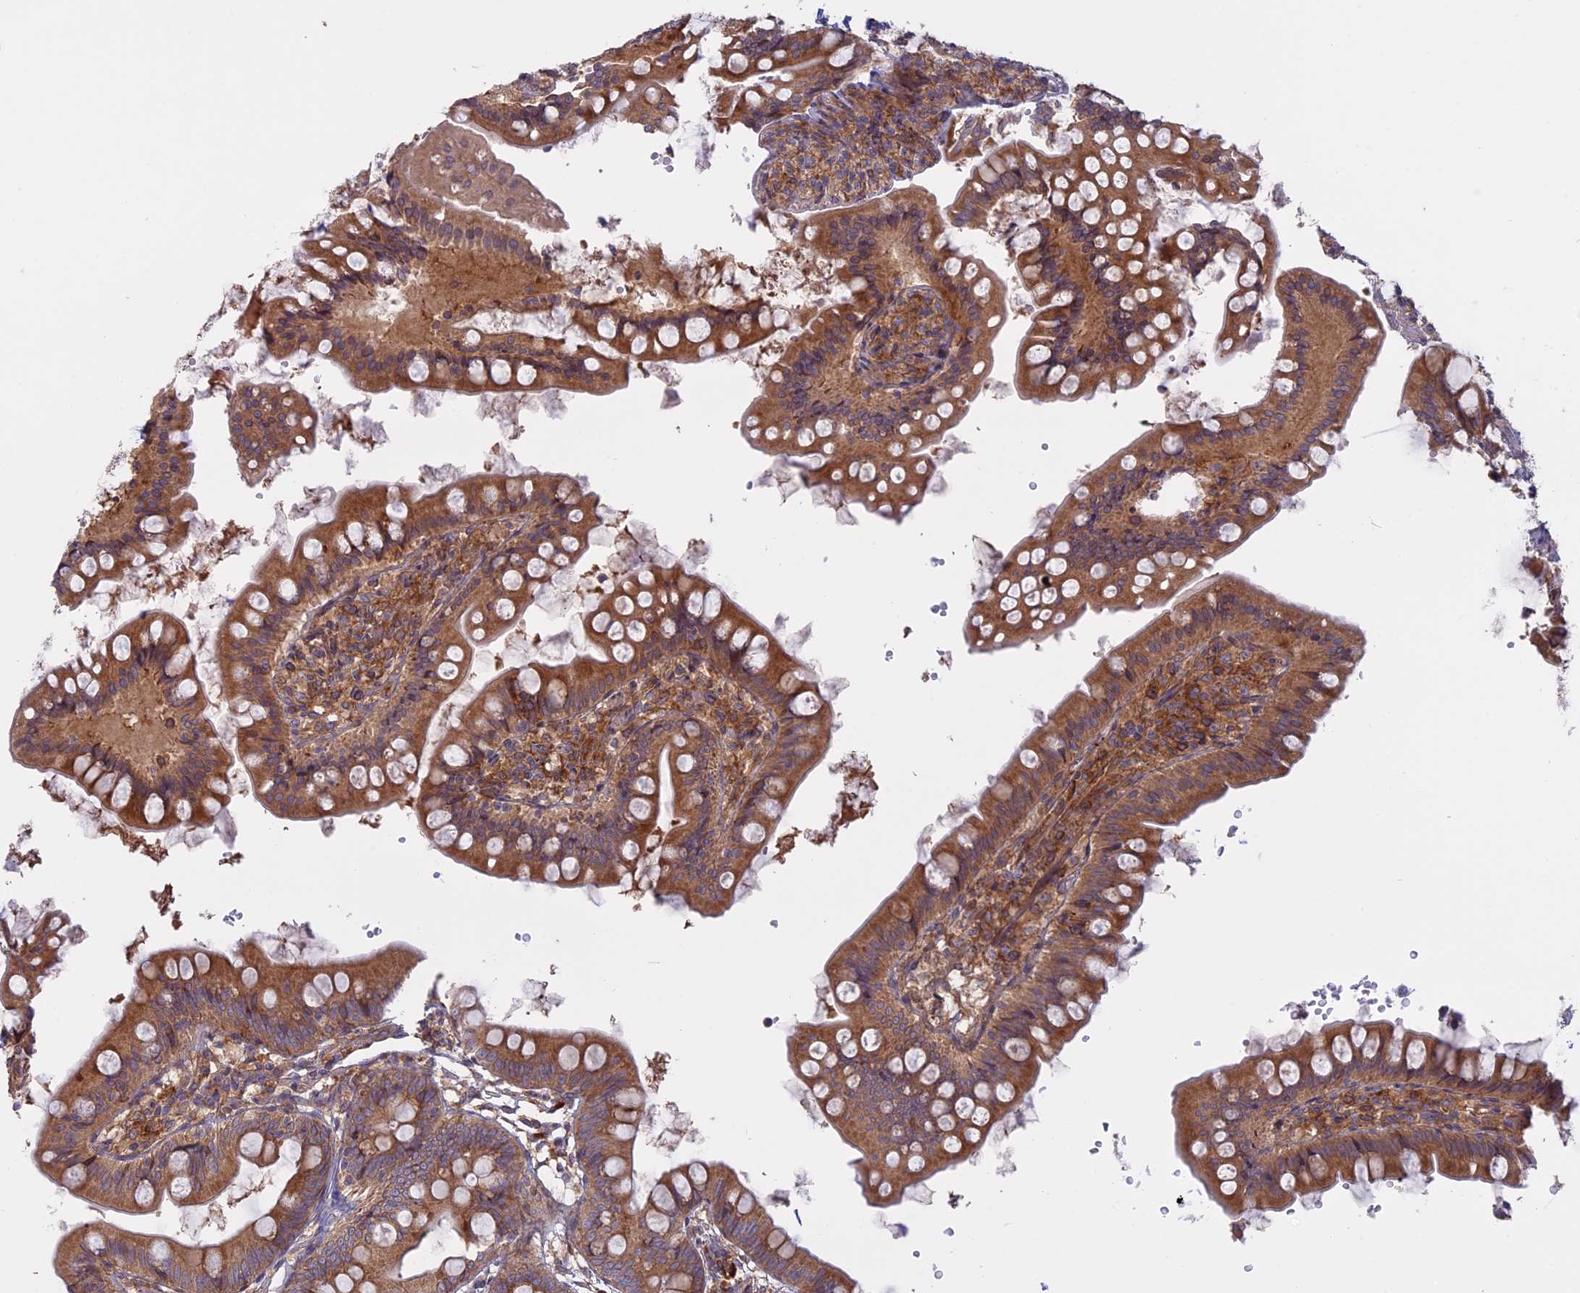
{"staining": {"intensity": "moderate", "quantity": ">75%", "location": "cytoplasmic/membranous"}, "tissue": "small intestine", "cell_type": "Glandular cells", "image_type": "normal", "snomed": [{"axis": "morphology", "description": "Normal tissue, NOS"}, {"axis": "topography", "description": "Small intestine"}], "caption": "About >75% of glandular cells in benign human small intestine demonstrate moderate cytoplasmic/membranous protein expression as visualized by brown immunohistochemical staining.", "gene": "TMEM208", "patient": {"sex": "male", "age": 7}}